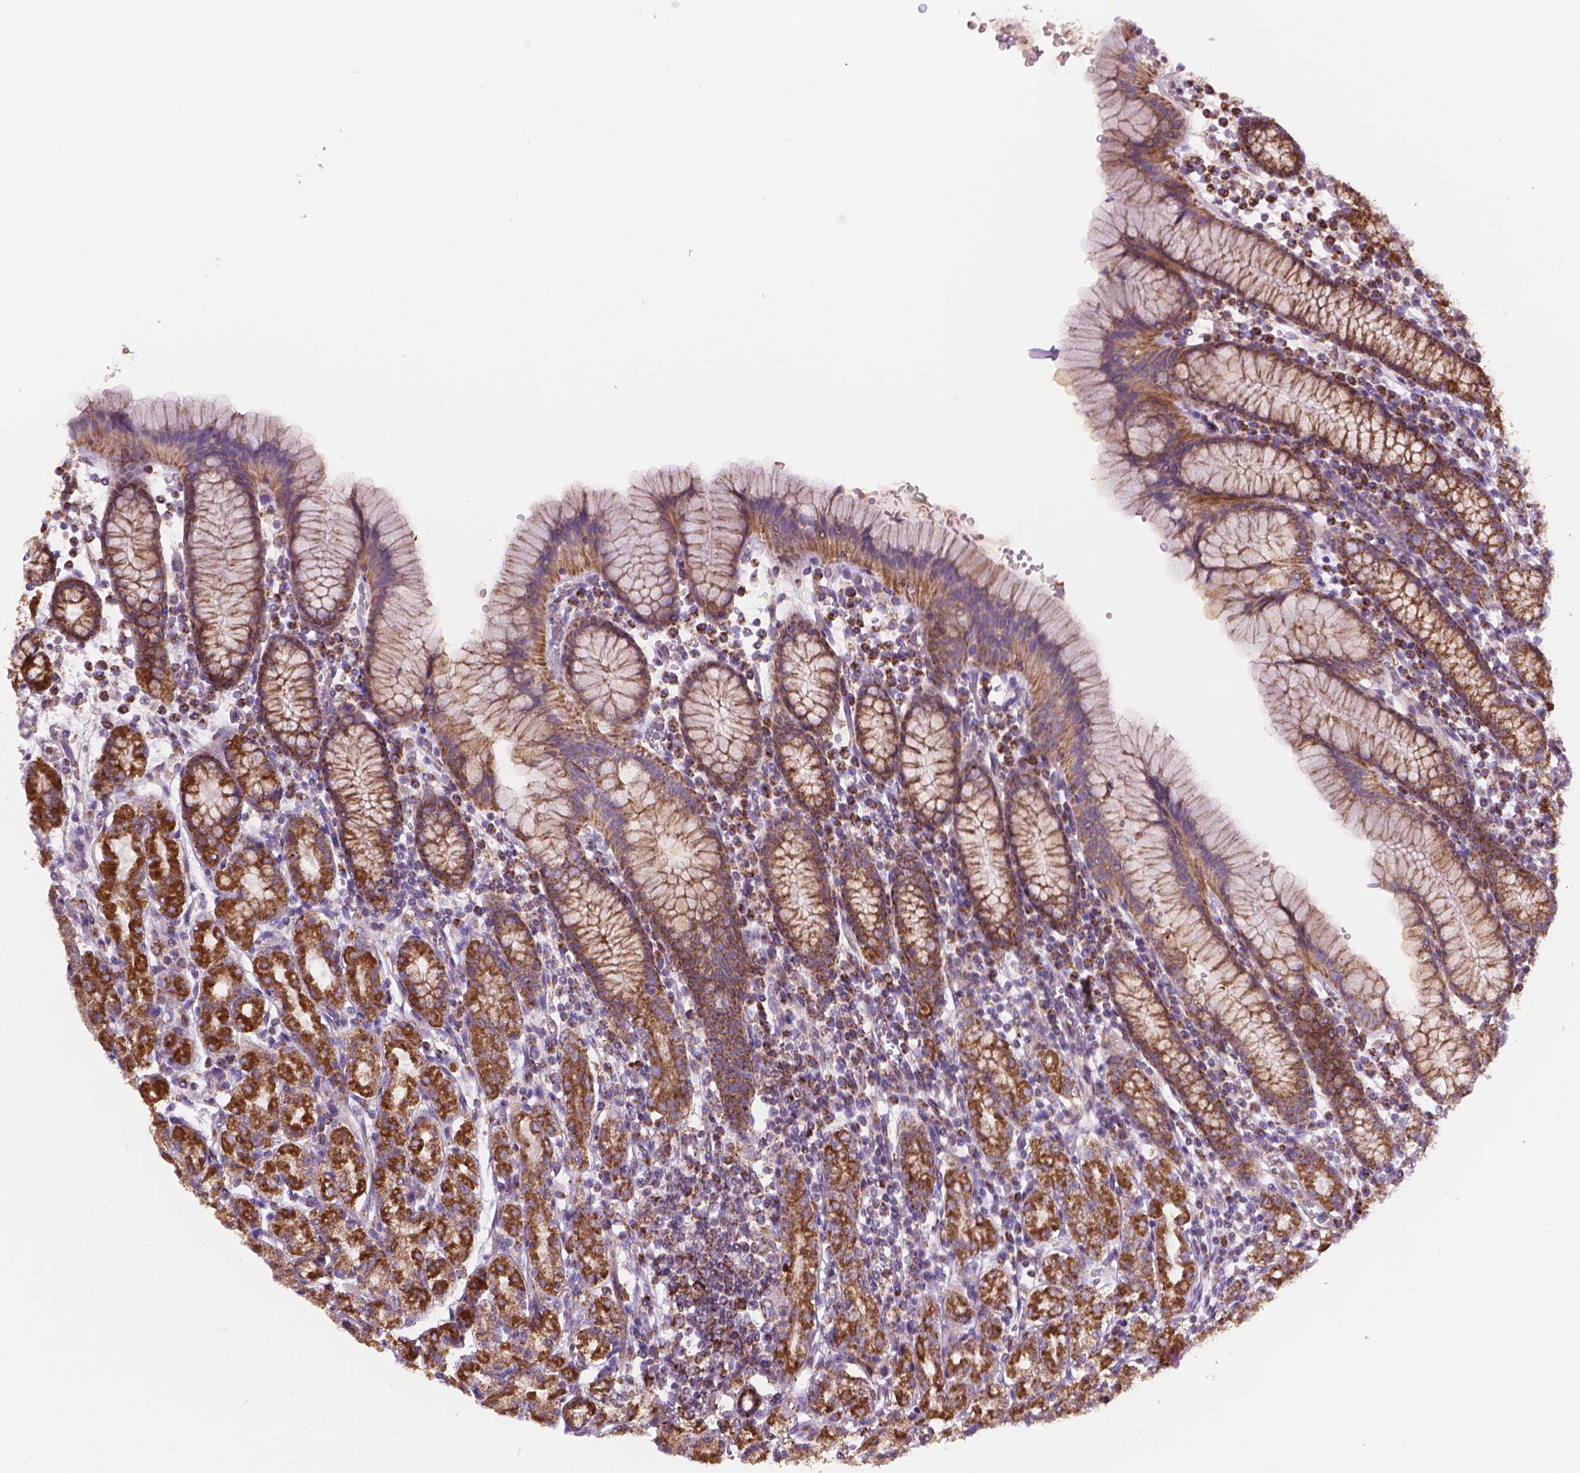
{"staining": {"intensity": "strong", "quantity": ">75%", "location": "cytoplasmic/membranous"}, "tissue": "stomach", "cell_type": "Glandular cells", "image_type": "normal", "snomed": [{"axis": "morphology", "description": "Normal tissue, NOS"}, {"axis": "topography", "description": "Stomach, upper"}, {"axis": "topography", "description": "Stomach"}], "caption": "Immunohistochemistry (DAB (3,3'-diaminobenzidine)) staining of unremarkable human stomach displays strong cytoplasmic/membranous protein expression in about >75% of glandular cells. Nuclei are stained in blue.", "gene": "PIBF1", "patient": {"sex": "male", "age": 62}}